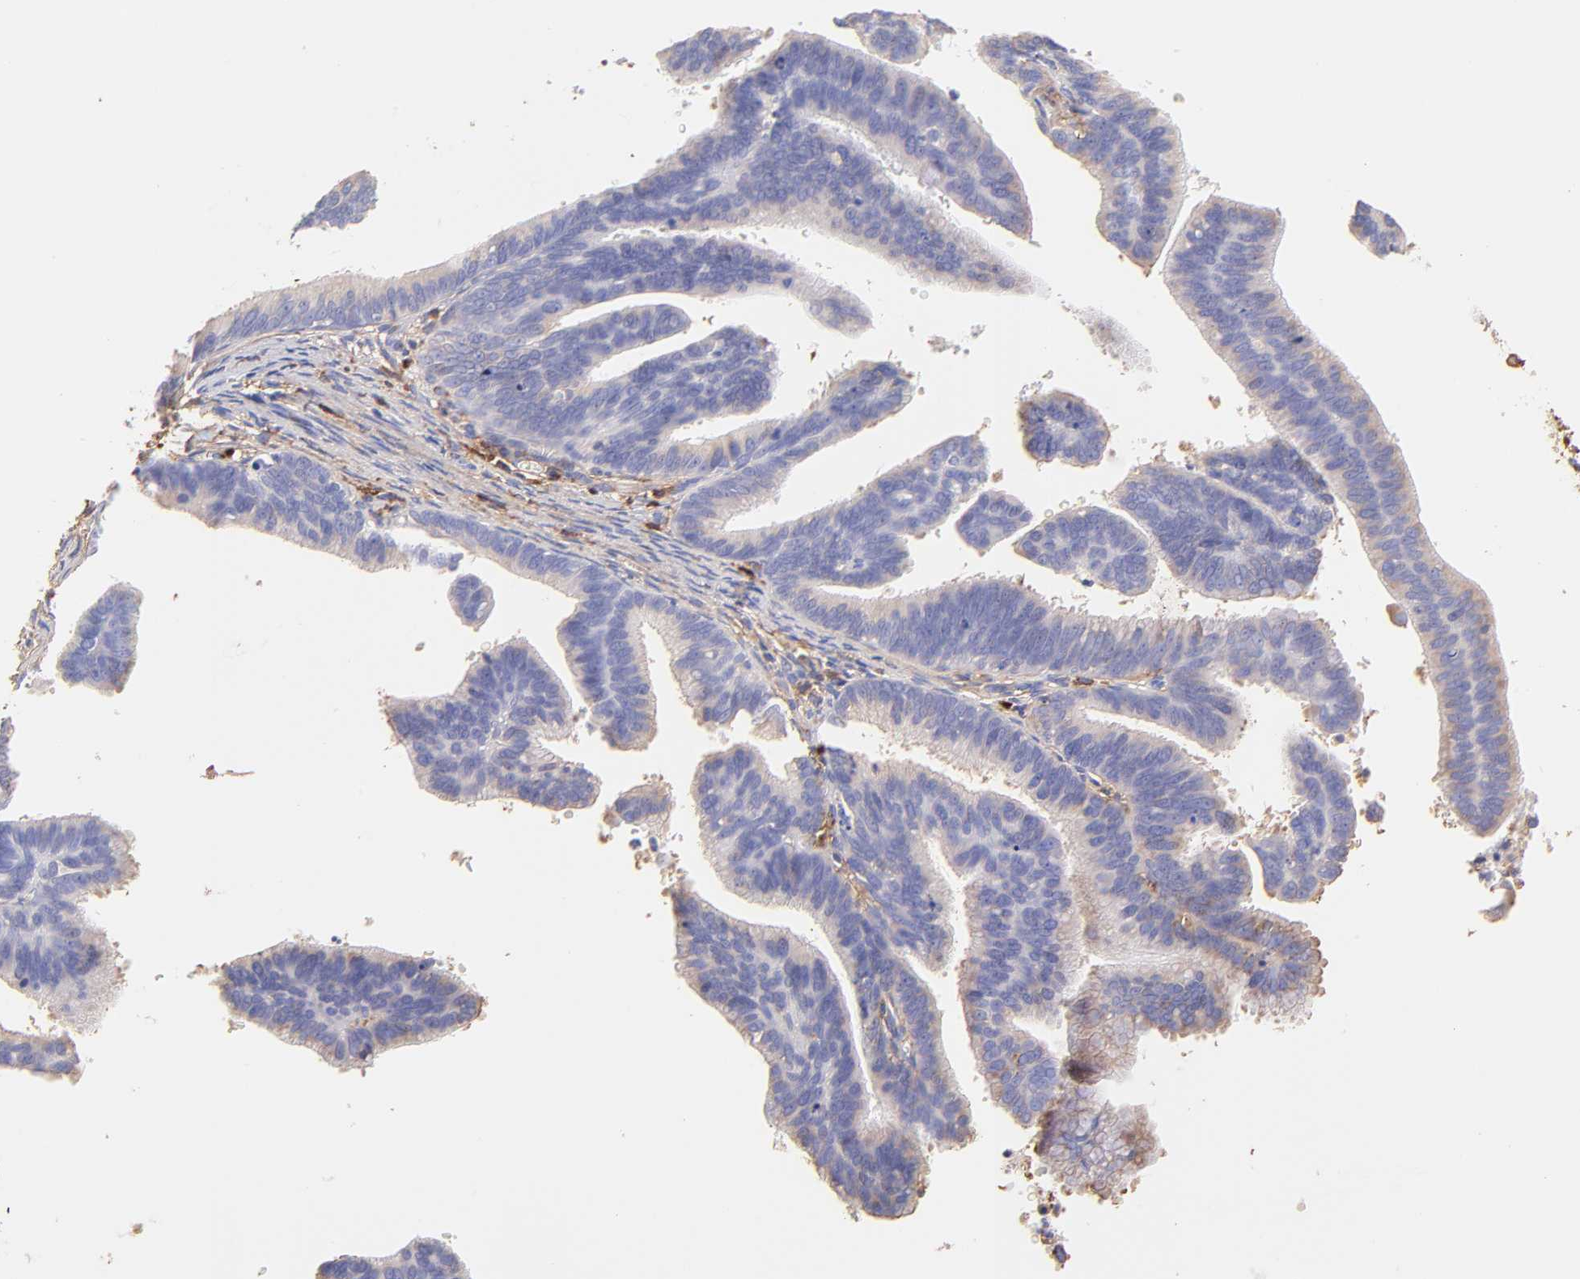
{"staining": {"intensity": "weak", "quantity": "<25%", "location": "cytoplasmic/membranous"}, "tissue": "cervical cancer", "cell_type": "Tumor cells", "image_type": "cancer", "snomed": [{"axis": "morphology", "description": "Adenocarcinoma, NOS"}, {"axis": "topography", "description": "Cervix"}], "caption": "This is an immunohistochemistry micrograph of adenocarcinoma (cervical). There is no positivity in tumor cells.", "gene": "BGN", "patient": {"sex": "female", "age": 47}}